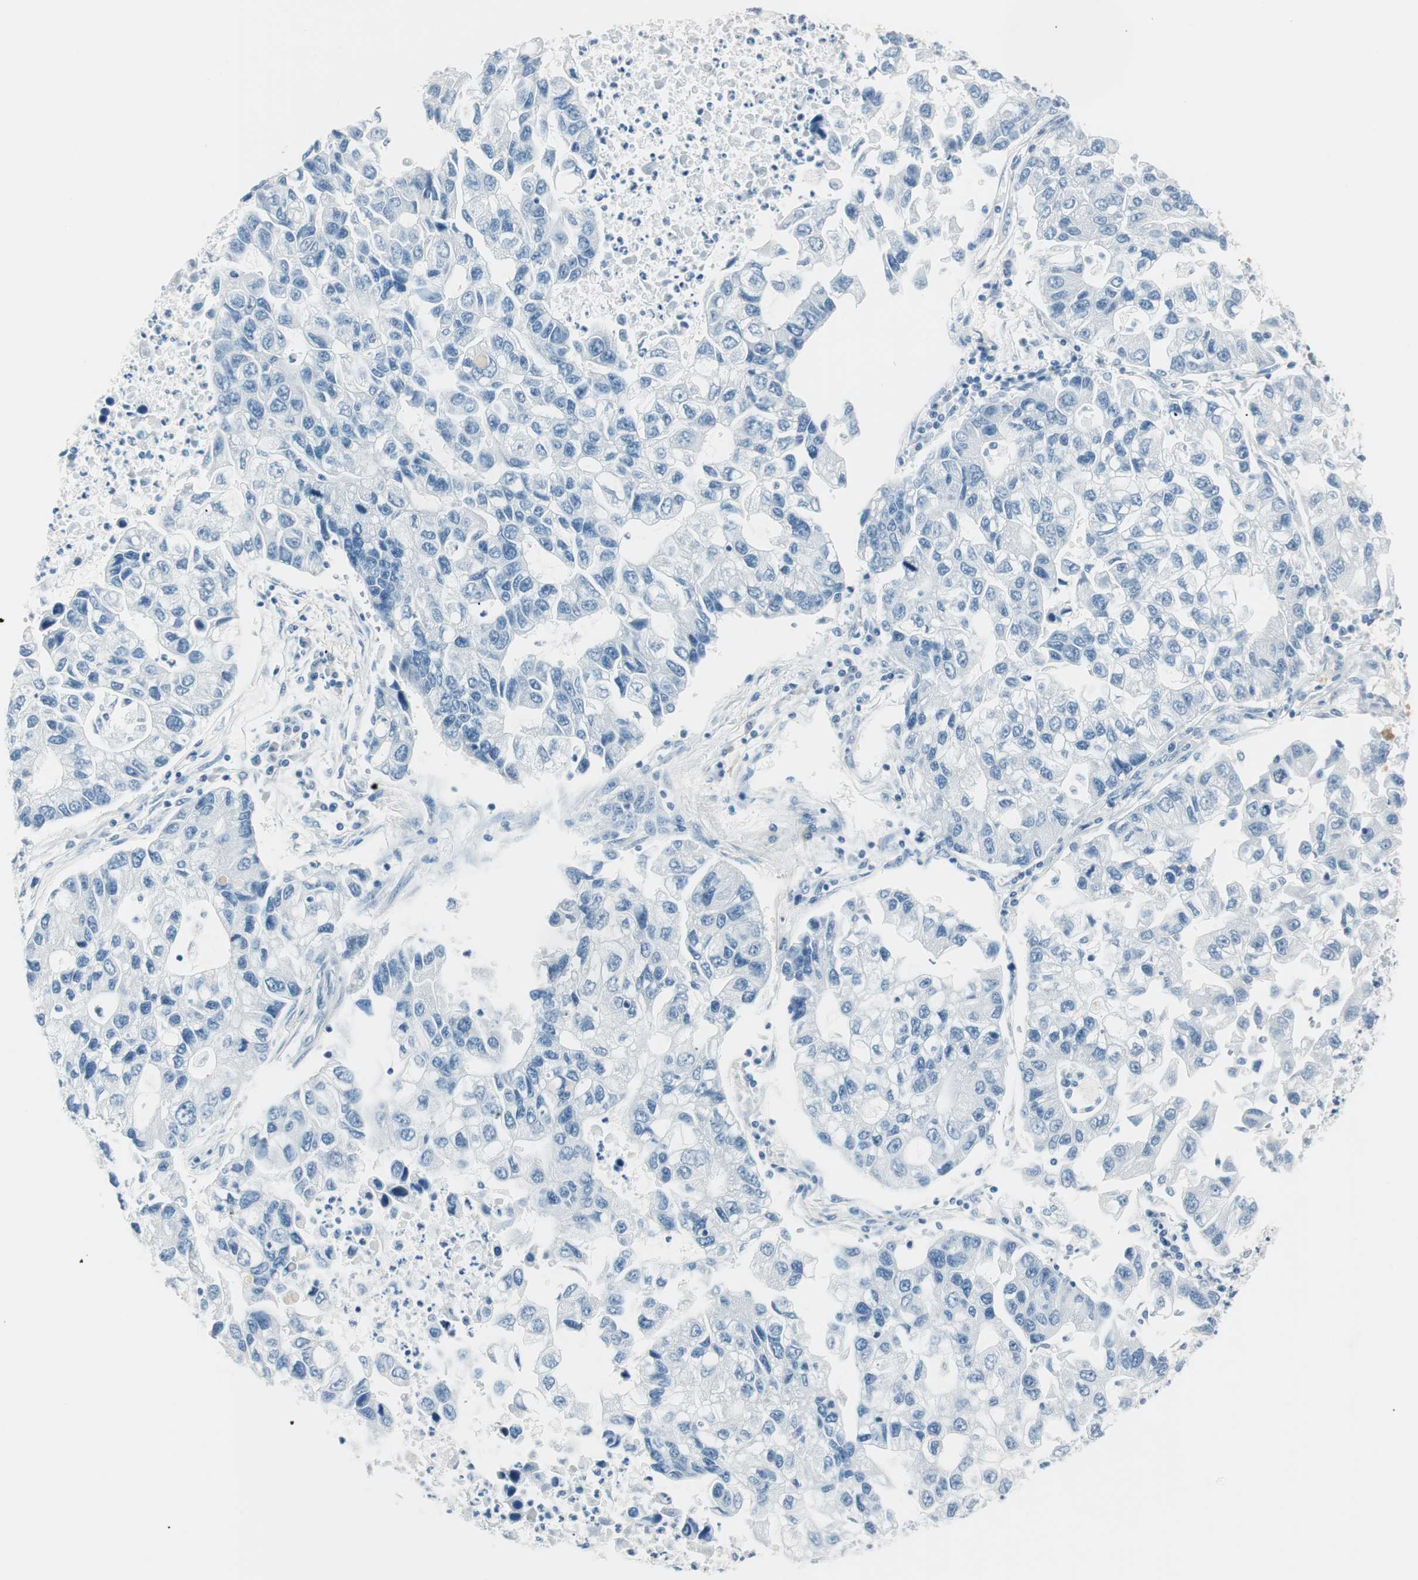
{"staining": {"intensity": "negative", "quantity": "none", "location": "none"}, "tissue": "lung cancer", "cell_type": "Tumor cells", "image_type": "cancer", "snomed": [{"axis": "morphology", "description": "Adenocarcinoma, NOS"}, {"axis": "topography", "description": "Lung"}], "caption": "There is no significant expression in tumor cells of lung cancer (adenocarcinoma). The staining is performed using DAB (3,3'-diaminobenzidine) brown chromogen with nuclei counter-stained in using hematoxylin.", "gene": "HOXB13", "patient": {"sex": "female", "age": 51}}